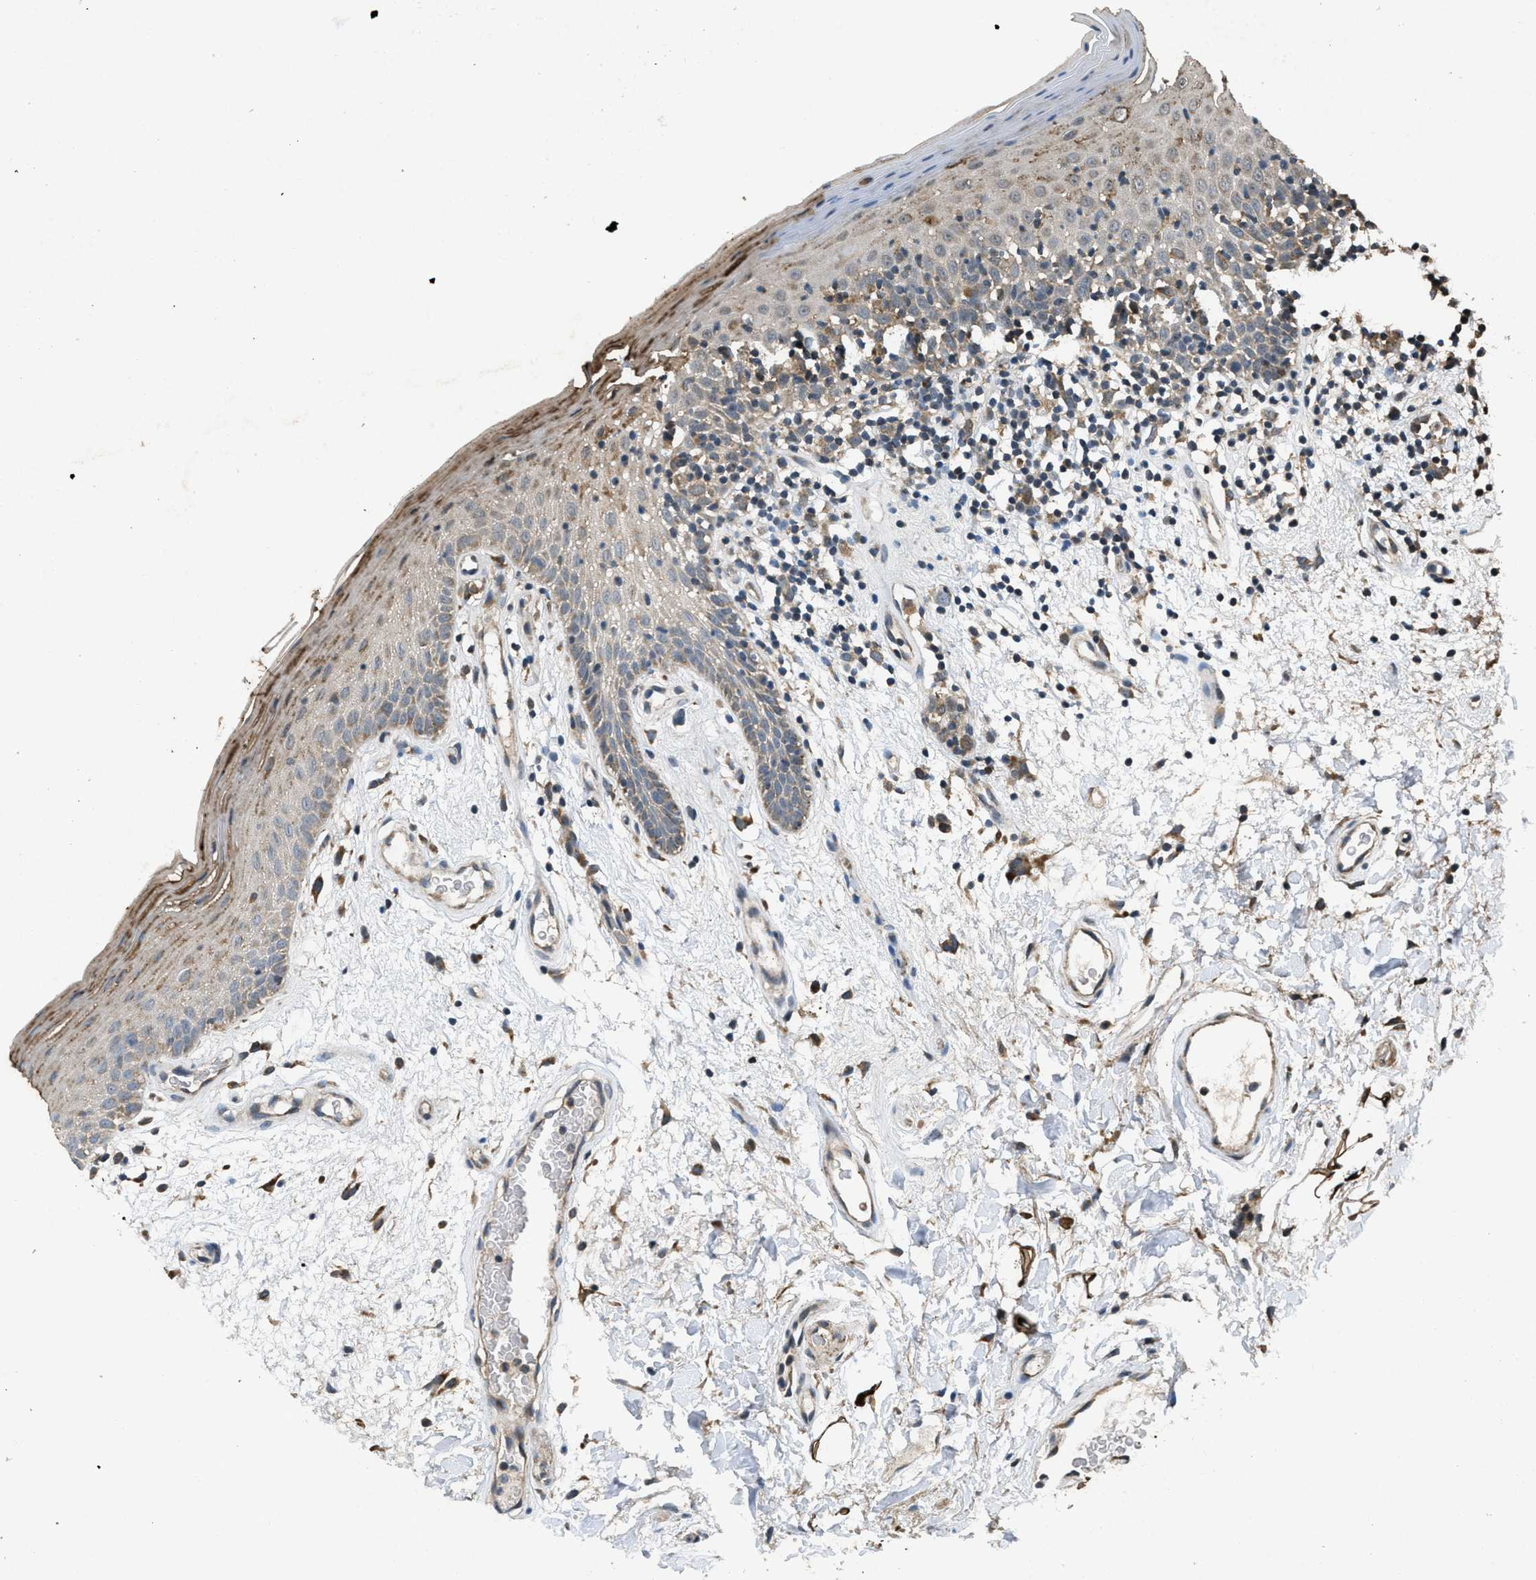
{"staining": {"intensity": "moderate", "quantity": "25%-75%", "location": "cytoplasmic/membranous"}, "tissue": "oral mucosa", "cell_type": "Squamous epithelial cells", "image_type": "normal", "snomed": [{"axis": "morphology", "description": "Normal tissue, NOS"}, {"axis": "morphology", "description": "Squamous cell carcinoma, NOS"}, {"axis": "topography", "description": "Skeletal muscle"}, {"axis": "topography", "description": "Oral tissue"}, {"axis": "topography", "description": "Head-Neck"}], "caption": "Immunohistochemistry (DAB (3,3'-diaminobenzidine)) staining of benign oral mucosa reveals moderate cytoplasmic/membranous protein positivity in about 25%-75% of squamous epithelial cells.", "gene": "PPP1R15A", "patient": {"sex": "male", "age": 71}}